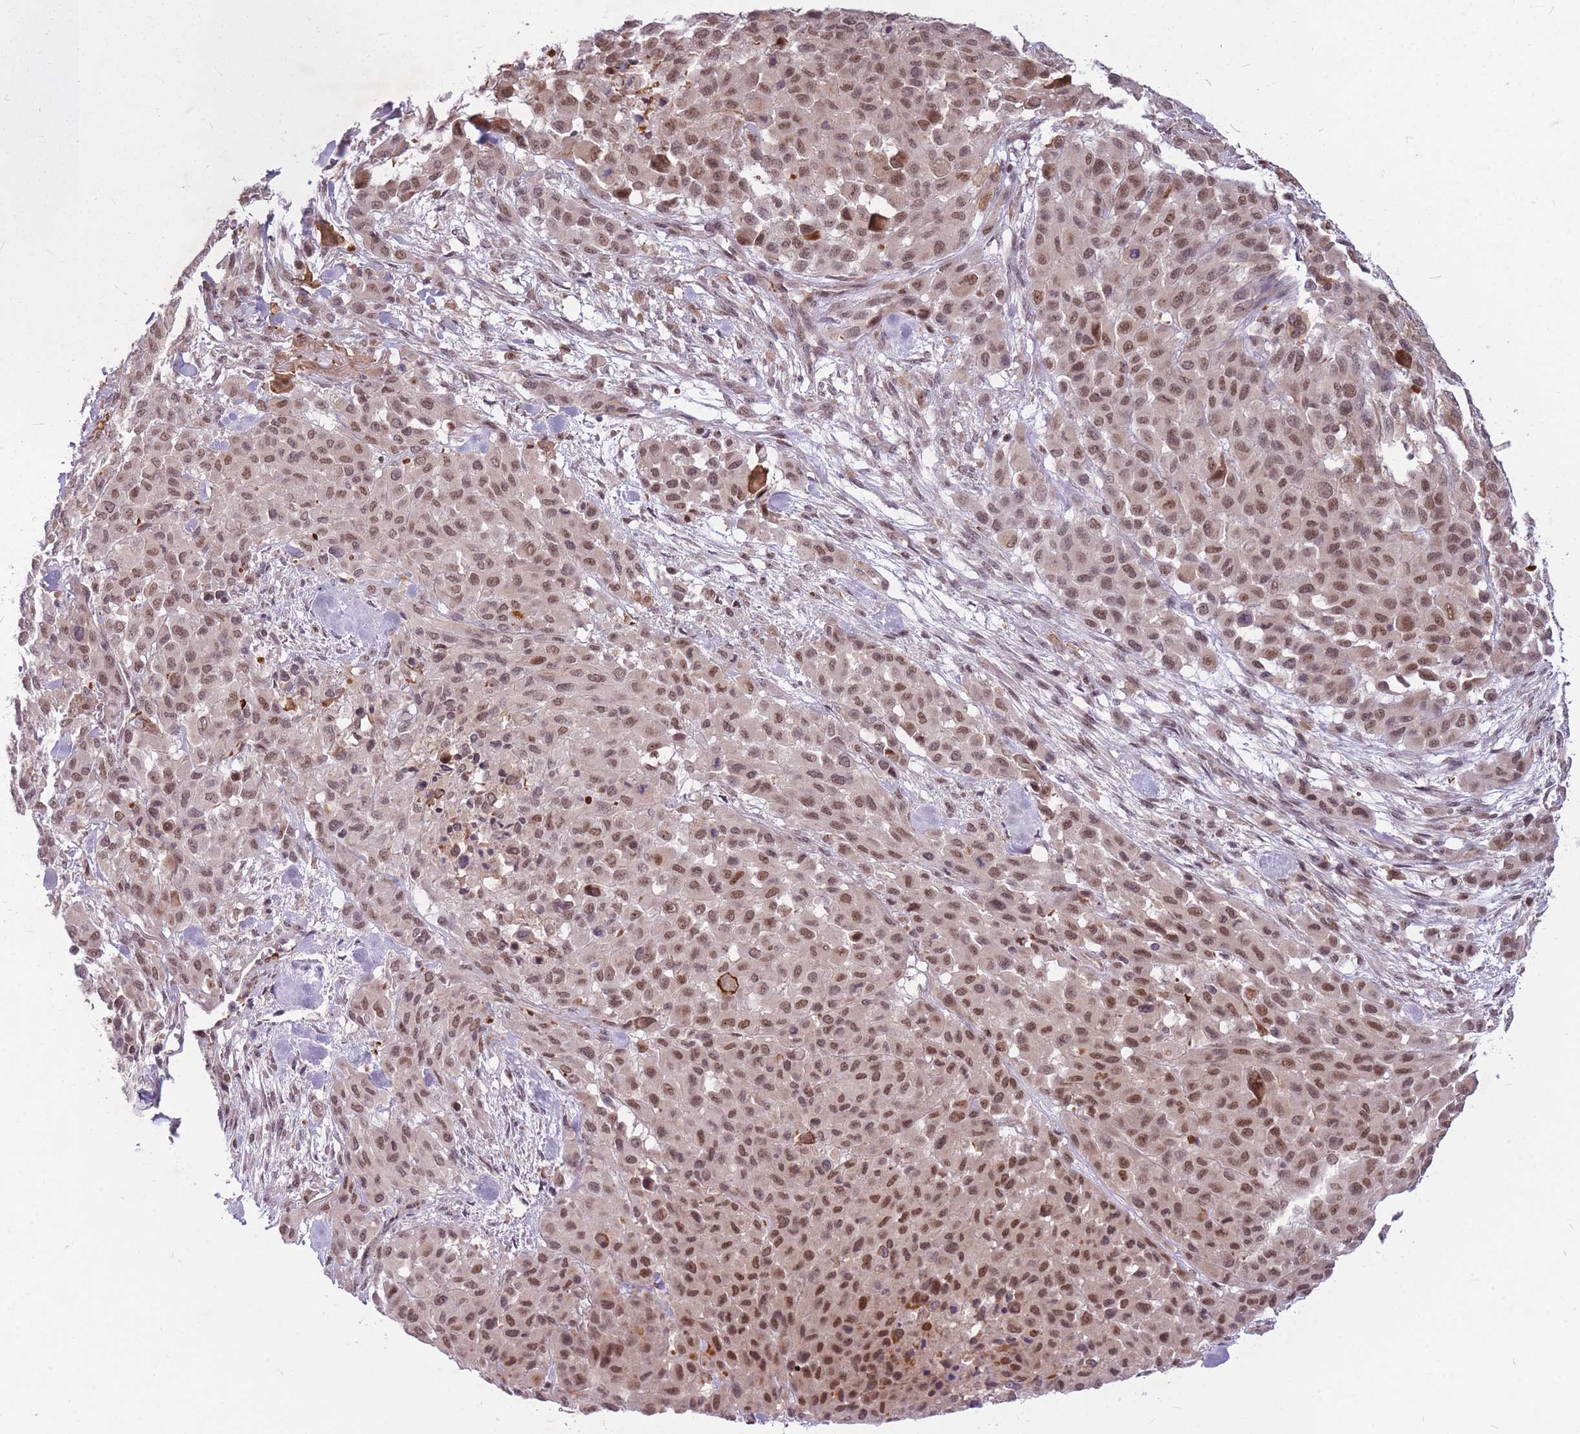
{"staining": {"intensity": "moderate", "quantity": ">75%", "location": "nuclear"}, "tissue": "melanoma", "cell_type": "Tumor cells", "image_type": "cancer", "snomed": [{"axis": "morphology", "description": "Malignant melanoma, Metastatic site"}, {"axis": "topography", "description": "Skin"}], "caption": "An immunohistochemistry (IHC) photomicrograph of tumor tissue is shown. Protein staining in brown labels moderate nuclear positivity in malignant melanoma (metastatic site) within tumor cells.", "gene": "ERCC2", "patient": {"sex": "female", "age": 81}}